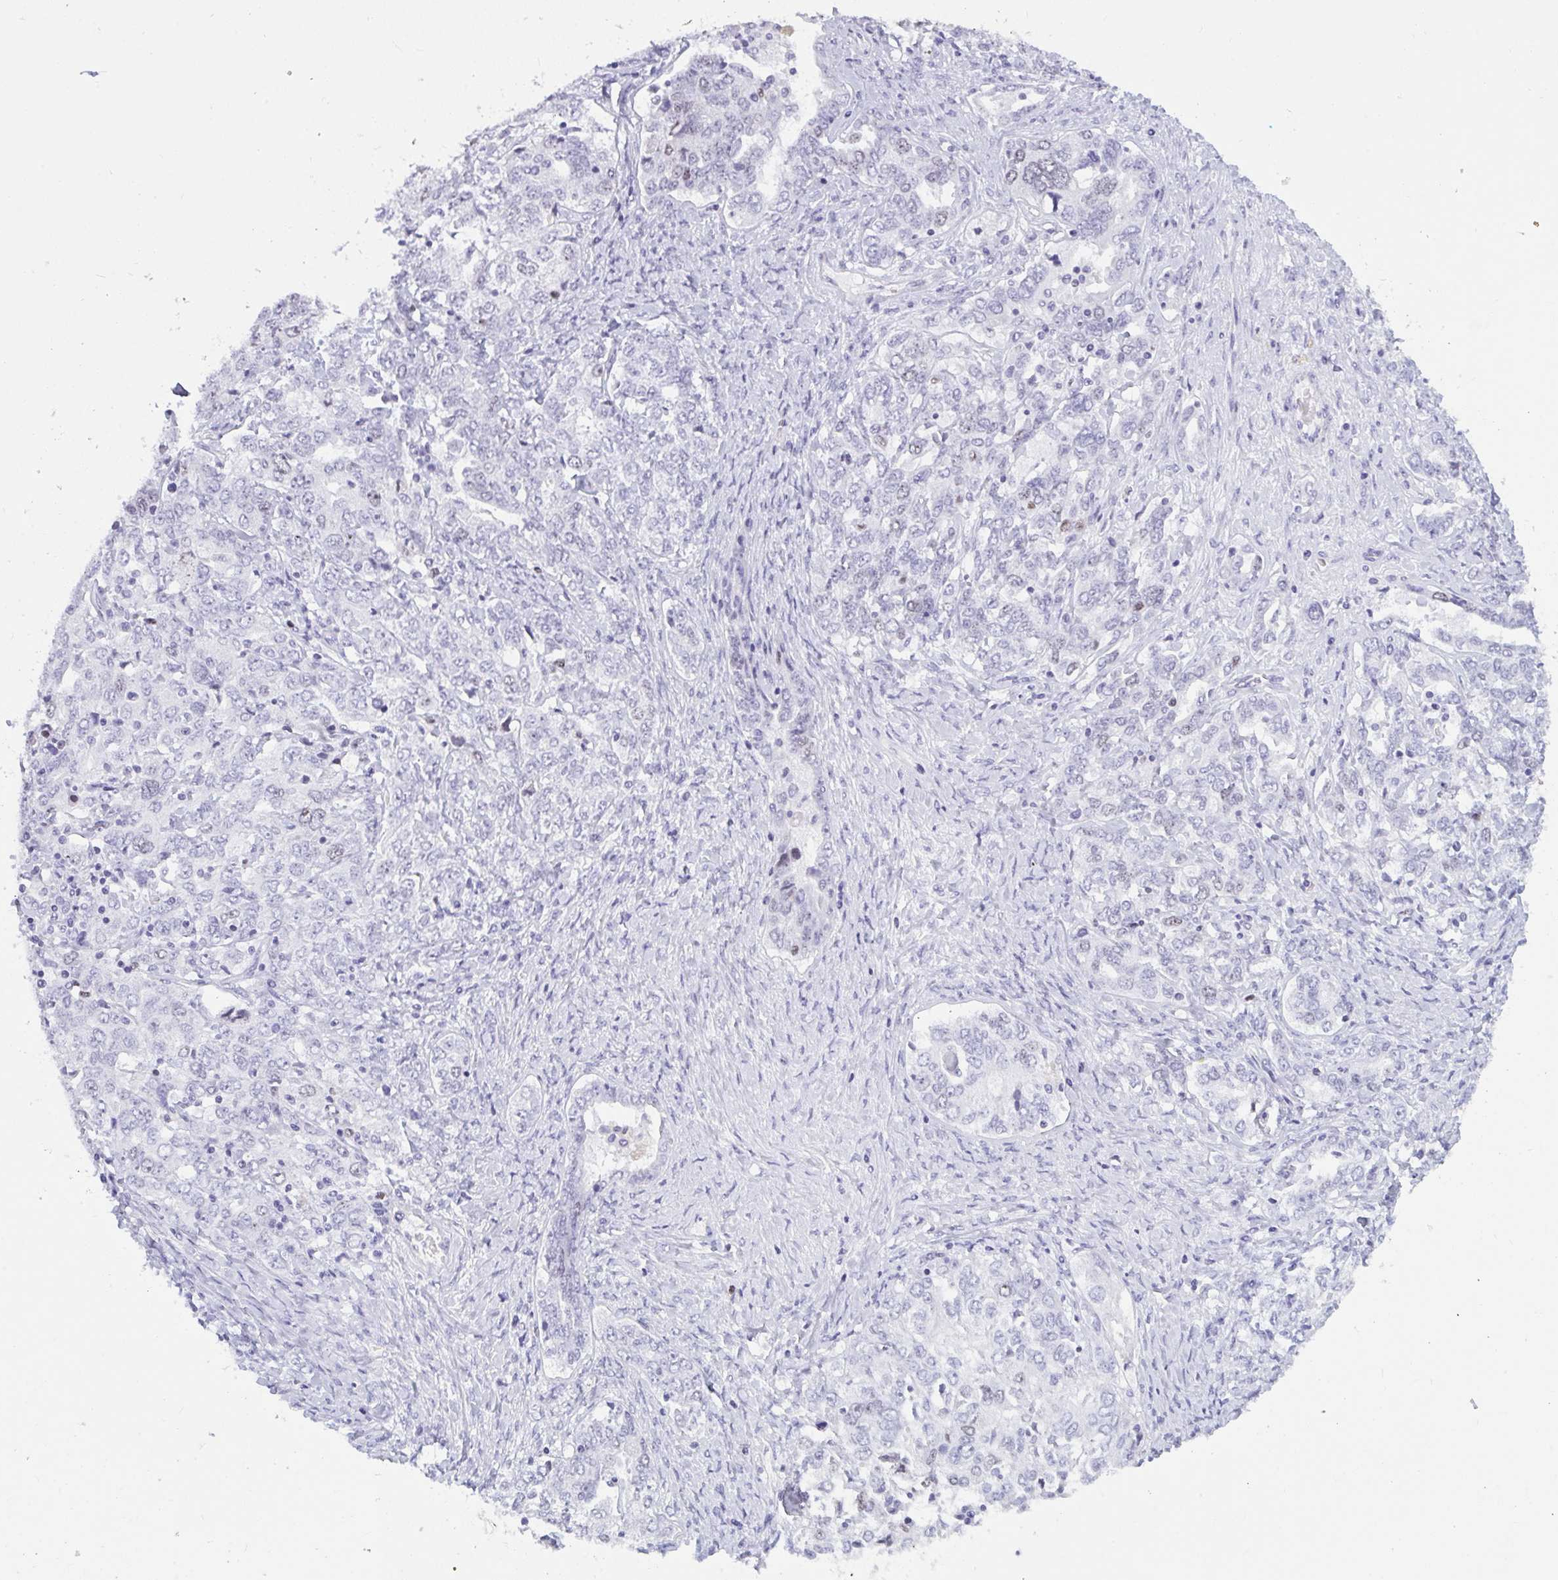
{"staining": {"intensity": "weak", "quantity": "<25%", "location": "nuclear"}, "tissue": "ovarian cancer", "cell_type": "Tumor cells", "image_type": "cancer", "snomed": [{"axis": "morphology", "description": "Carcinoma, endometroid"}, {"axis": "topography", "description": "Ovary"}], "caption": "A micrograph of ovarian endometroid carcinoma stained for a protein displays no brown staining in tumor cells.", "gene": "SUZ12", "patient": {"sex": "female", "age": 62}}